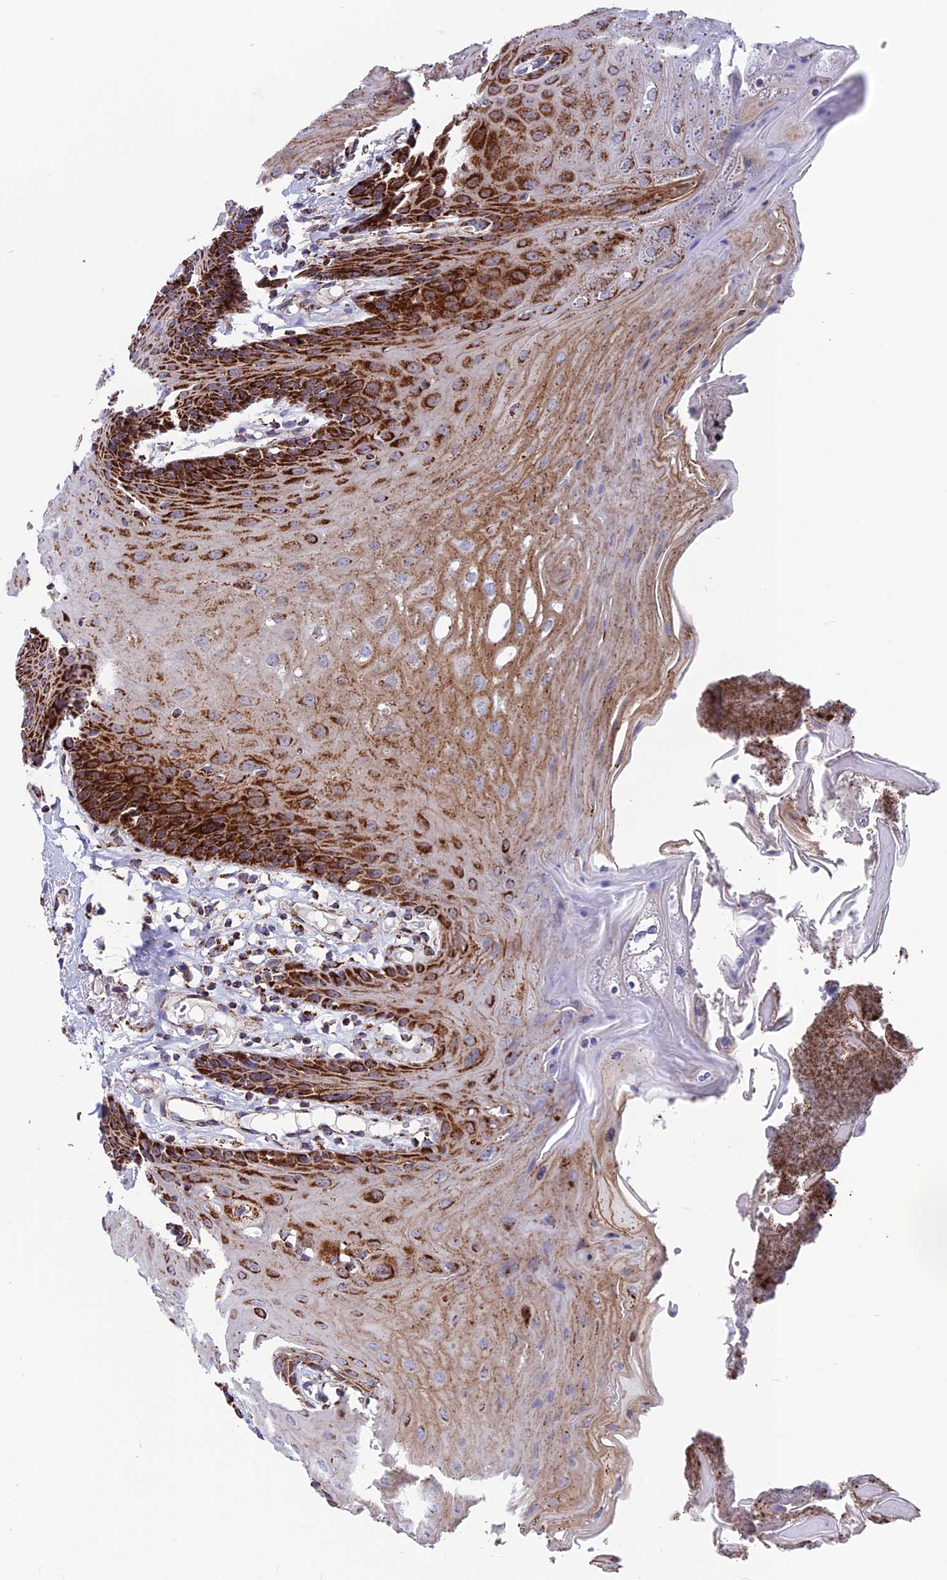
{"staining": {"intensity": "strong", "quantity": ">75%", "location": "cytoplasmic/membranous"}, "tissue": "oral mucosa", "cell_type": "Squamous epithelial cells", "image_type": "normal", "snomed": [{"axis": "morphology", "description": "Normal tissue, NOS"}, {"axis": "morphology", "description": "Squamous cell carcinoma, NOS"}, {"axis": "topography", "description": "Skeletal muscle"}, {"axis": "topography", "description": "Oral tissue"}, {"axis": "topography", "description": "Salivary gland"}, {"axis": "topography", "description": "Head-Neck"}], "caption": "Immunohistochemical staining of benign oral mucosa shows >75% levels of strong cytoplasmic/membranous protein staining in about >75% of squamous epithelial cells.", "gene": "MRPS18B", "patient": {"sex": "male", "age": 54}}